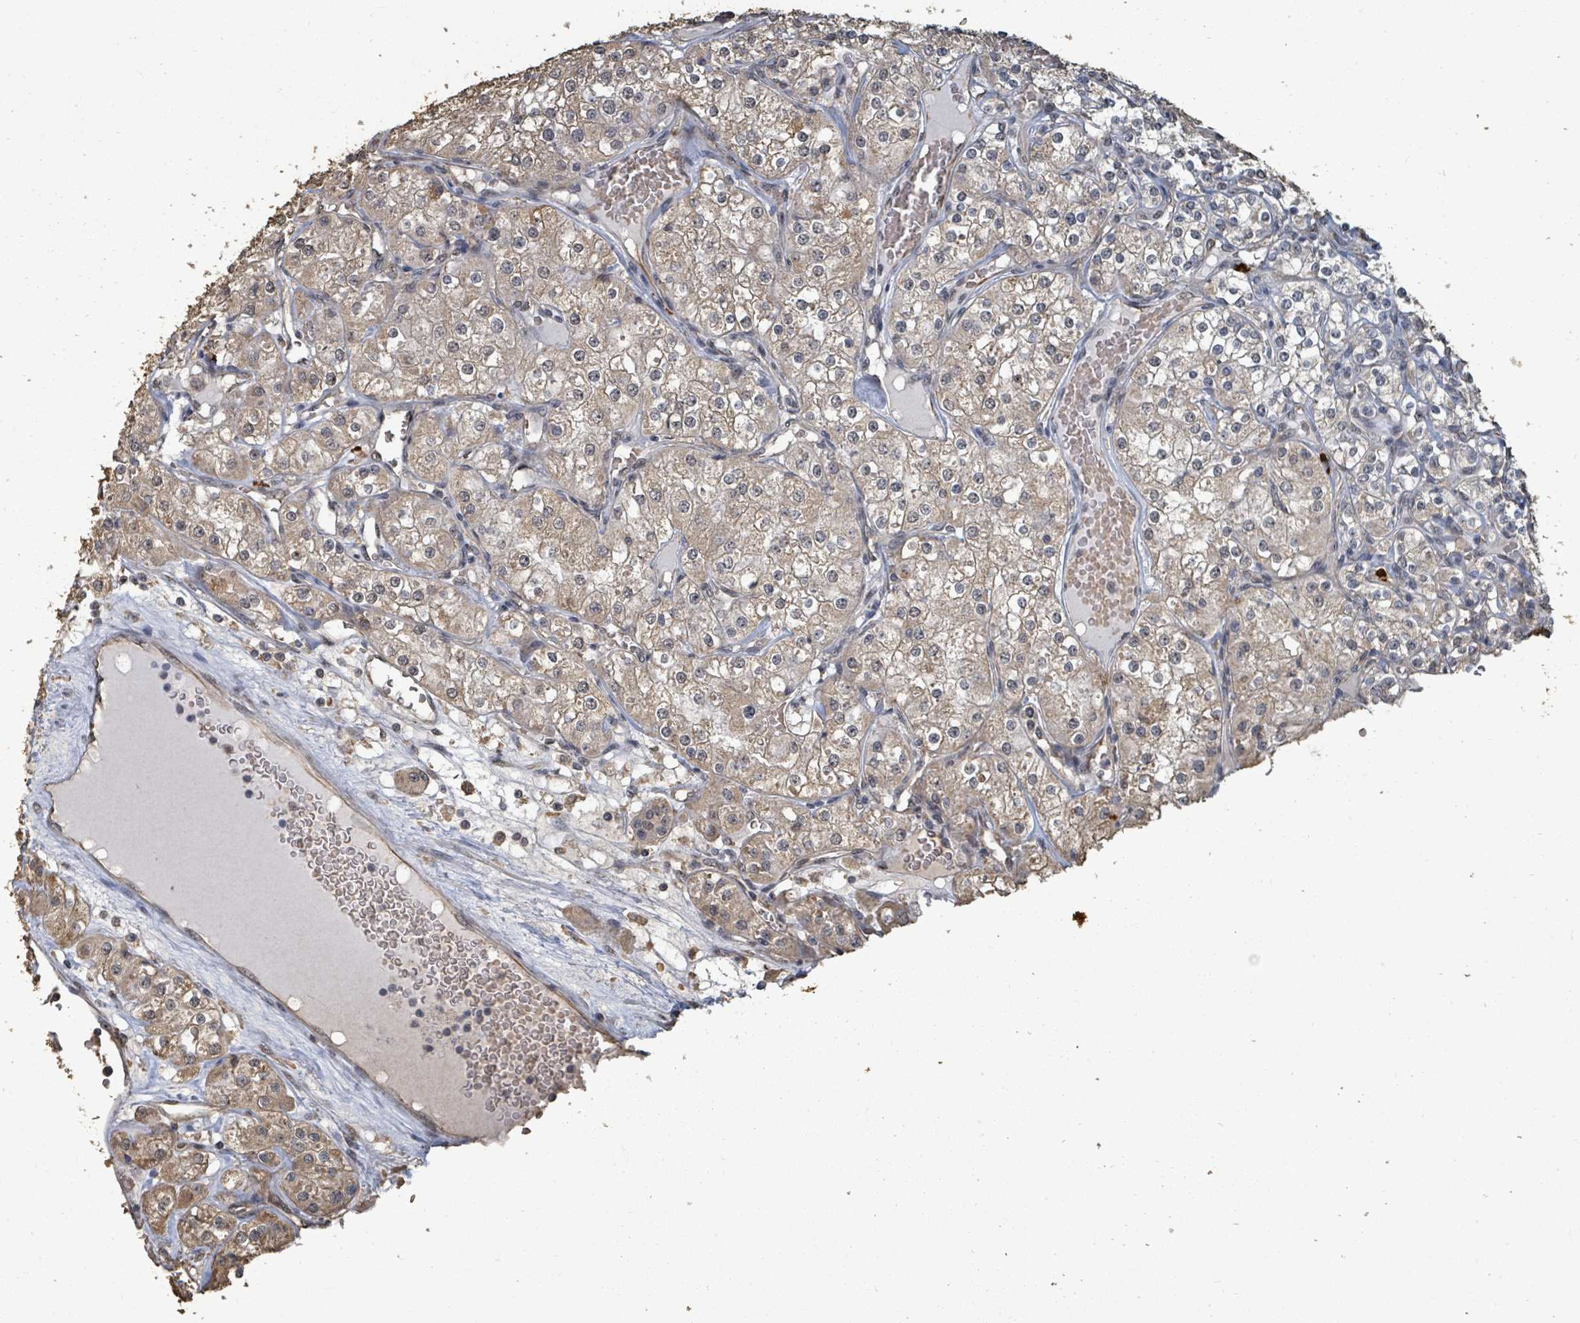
{"staining": {"intensity": "weak", "quantity": "25%-75%", "location": "cytoplasmic/membranous"}, "tissue": "renal cancer", "cell_type": "Tumor cells", "image_type": "cancer", "snomed": [{"axis": "morphology", "description": "Adenocarcinoma, NOS"}, {"axis": "topography", "description": "Kidney"}], "caption": "High-power microscopy captured an immunohistochemistry (IHC) image of renal cancer, revealing weak cytoplasmic/membranous positivity in about 25%-75% of tumor cells.", "gene": "C6orf52", "patient": {"sex": "male", "age": 77}}